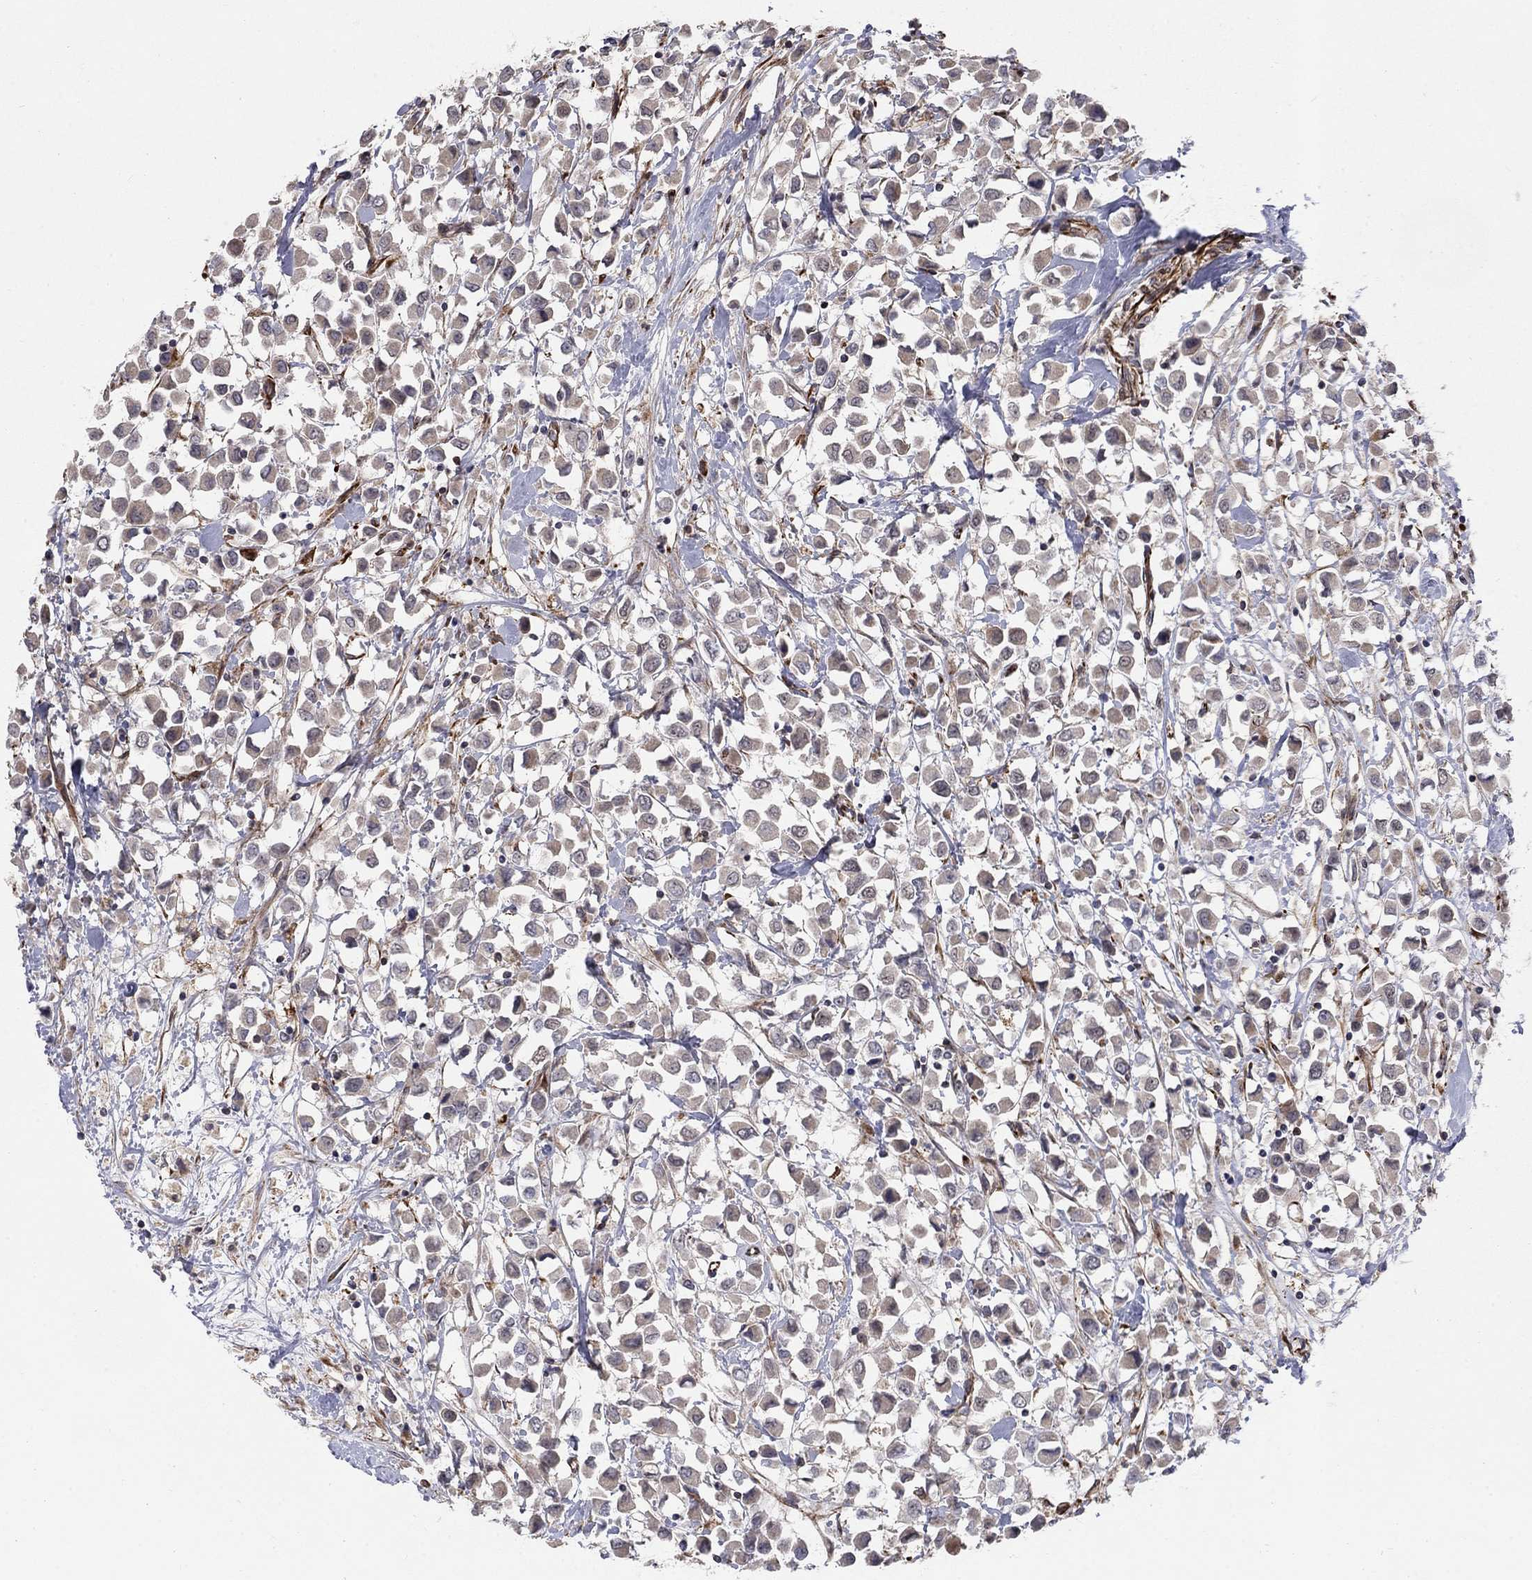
{"staining": {"intensity": "negative", "quantity": "none", "location": "none"}, "tissue": "breast cancer", "cell_type": "Tumor cells", "image_type": "cancer", "snomed": [{"axis": "morphology", "description": "Duct carcinoma"}, {"axis": "topography", "description": "Breast"}], "caption": "A high-resolution micrograph shows IHC staining of breast intraductal carcinoma, which displays no significant positivity in tumor cells.", "gene": "MSRA", "patient": {"sex": "female", "age": 61}}